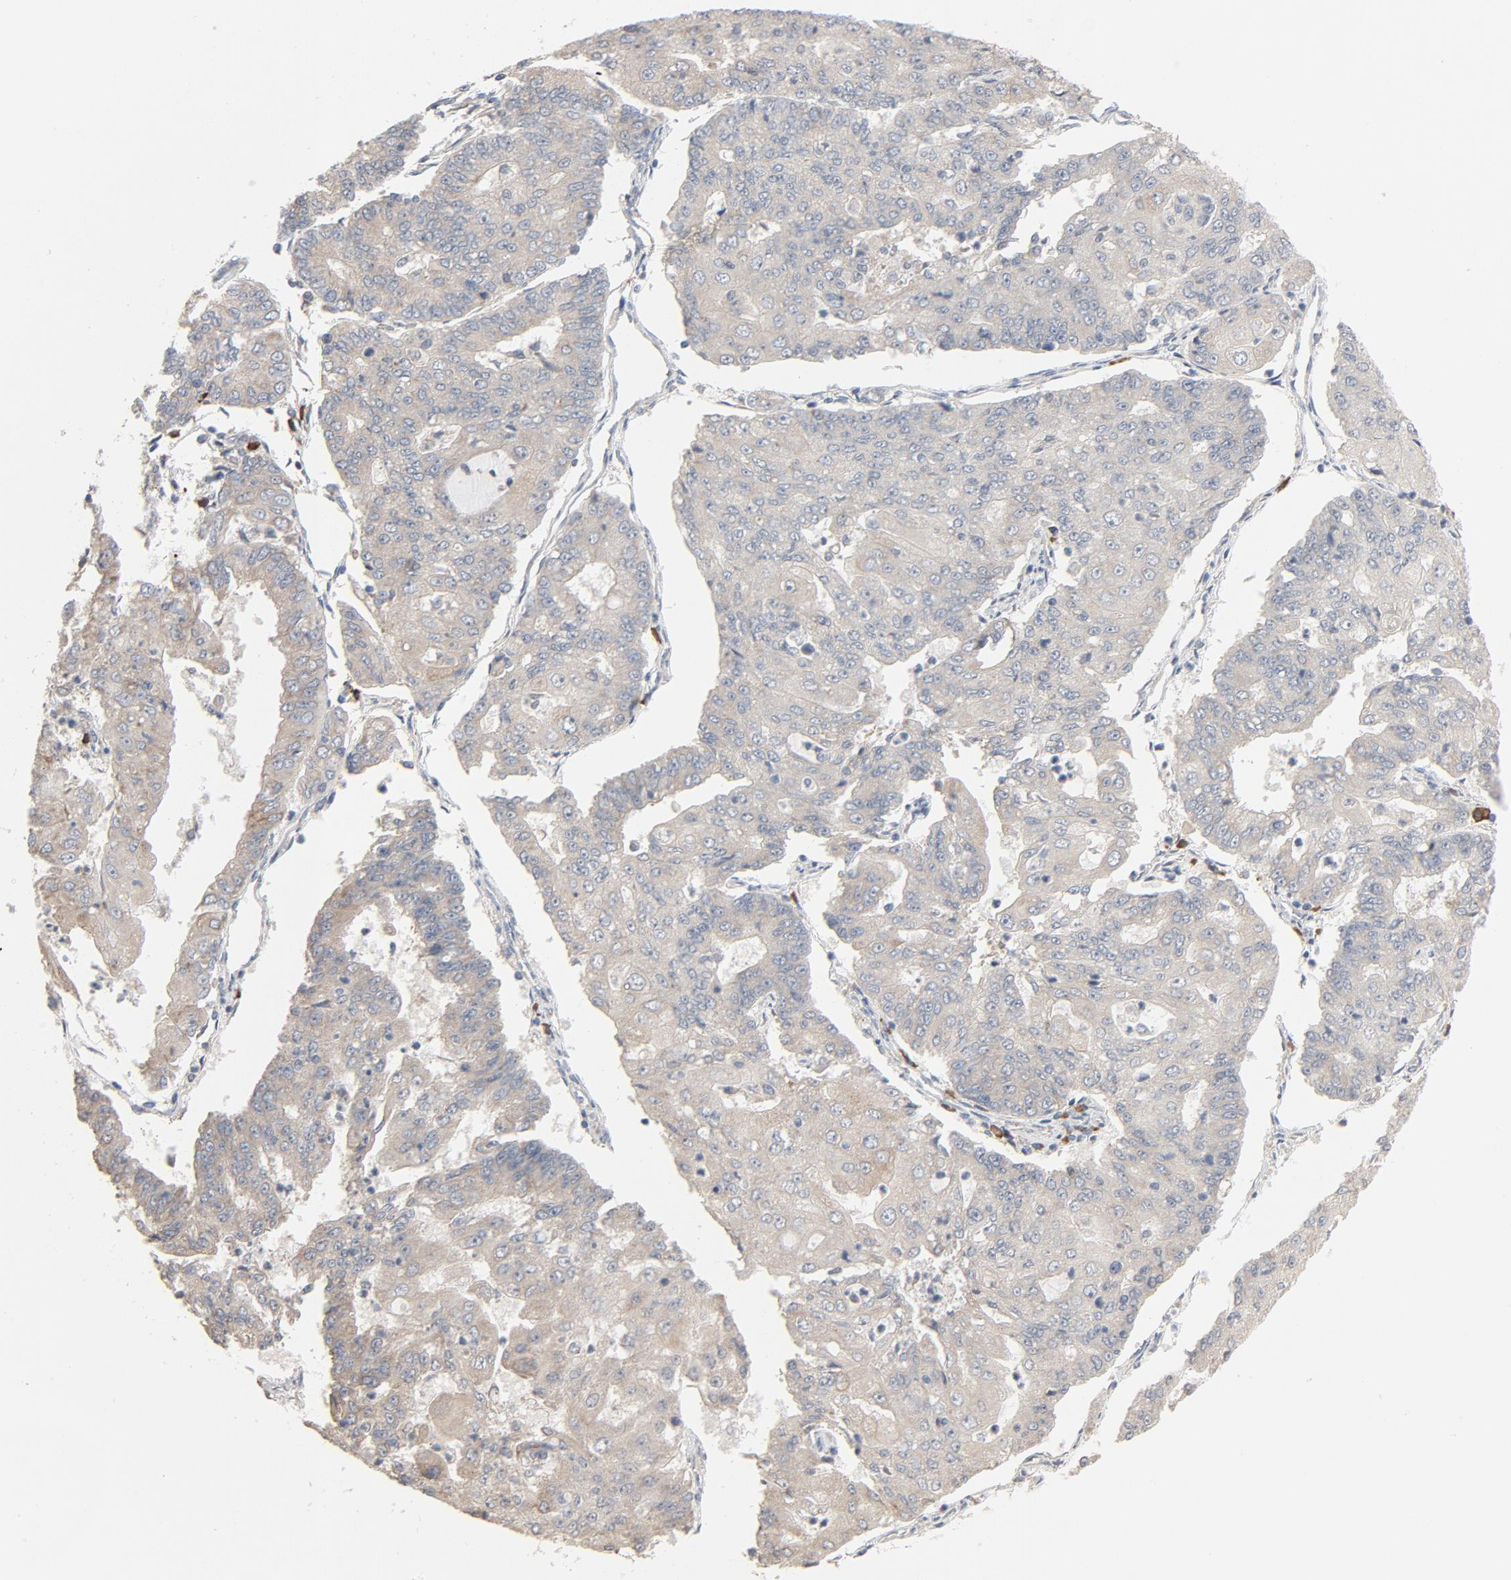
{"staining": {"intensity": "weak", "quantity": "25%-75%", "location": "cytoplasmic/membranous"}, "tissue": "endometrial cancer", "cell_type": "Tumor cells", "image_type": "cancer", "snomed": [{"axis": "morphology", "description": "Adenocarcinoma, NOS"}, {"axis": "topography", "description": "Endometrium"}], "caption": "Immunohistochemical staining of human endometrial cancer (adenocarcinoma) demonstrates low levels of weak cytoplasmic/membranous protein staining in about 25%-75% of tumor cells. The staining was performed using DAB (3,3'-diaminobenzidine) to visualize the protein expression in brown, while the nuclei were stained in blue with hematoxylin (Magnification: 20x).", "gene": "TLR4", "patient": {"sex": "female", "age": 56}}